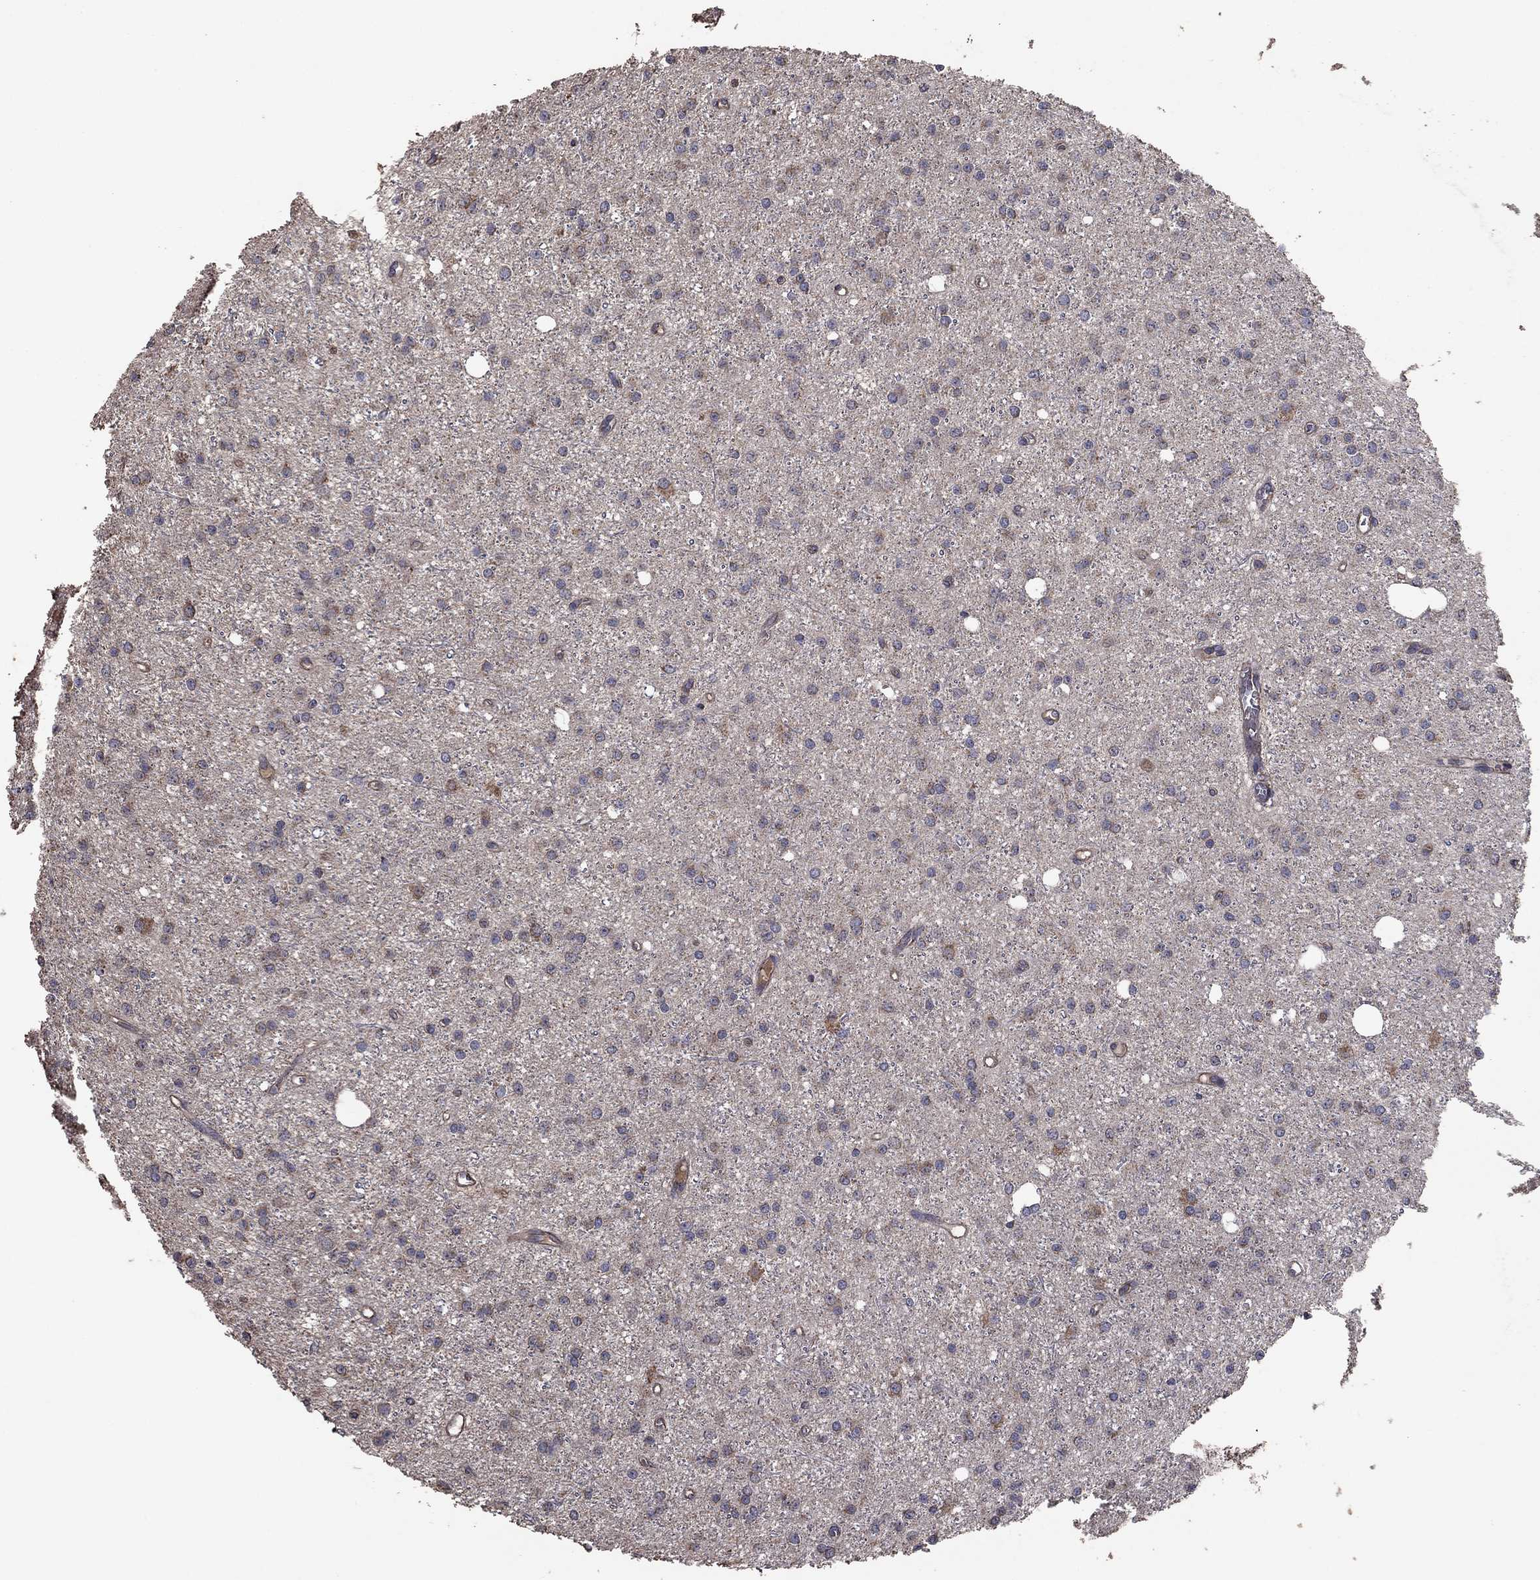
{"staining": {"intensity": "negative", "quantity": "none", "location": "none"}, "tissue": "glioma", "cell_type": "Tumor cells", "image_type": "cancer", "snomed": [{"axis": "morphology", "description": "Glioma, malignant, Low grade"}, {"axis": "topography", "description": "Brain"}], "caption": "Immunohistochemical staining of glioma shows no significant positivity in tumor cells.", "gene": "FLT4", "patient": {"sex": "male", "age": 27}}